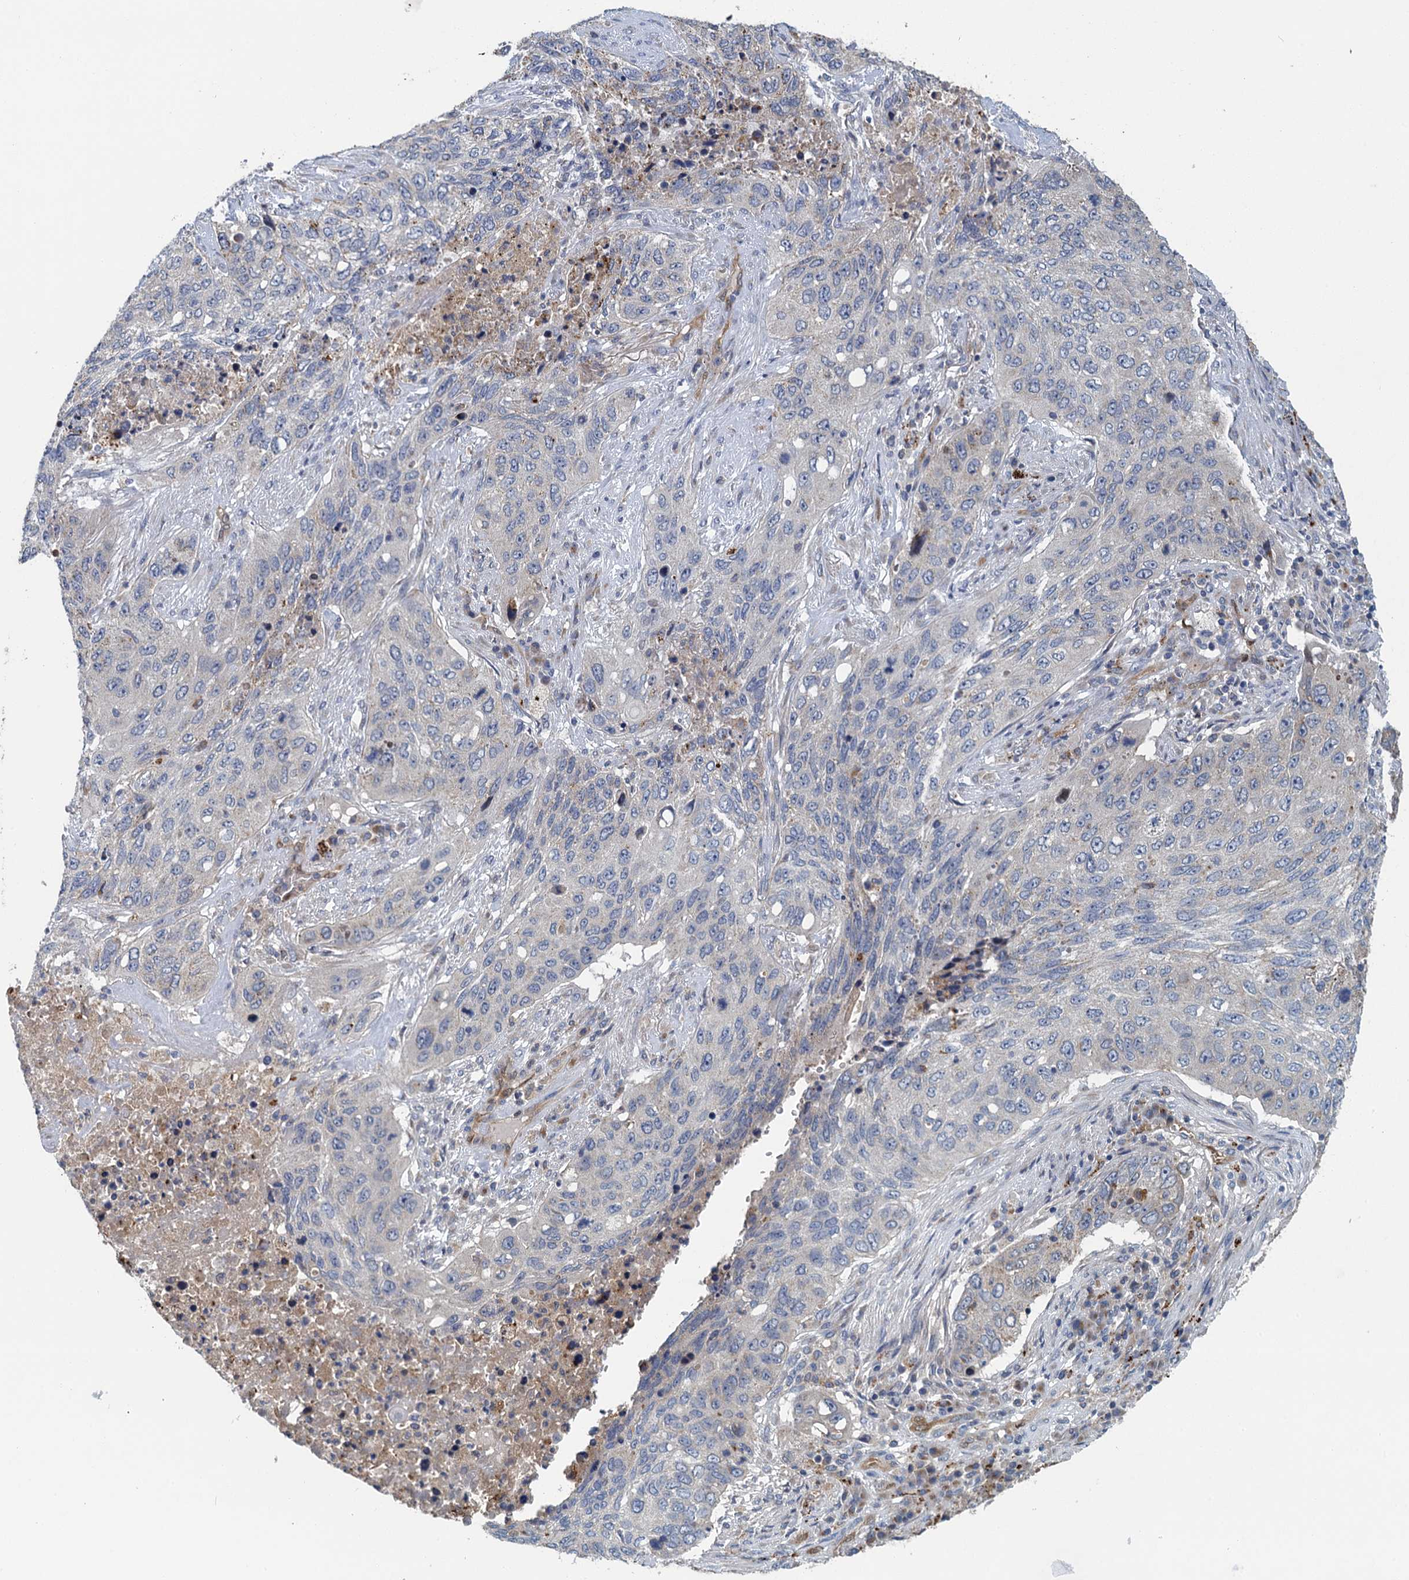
{"staining": {"intensity": "negative", "quantity": "none", "location": "none"}, "tissue": "lung cancer", "cell_type": "Tumor cells", "image_type": "cancer", "snomed": [{"axis": "morphology", "description": "Squamous cell carcinoma, NOS"}, {"axis": "topography", "description": "Lung"}], "caption": "An IHC histopathology image of lung cancer is shown. There is no staining in tumor cells of lung cancer. (DAB (3,3'-diaminobenzidine) immunohistochemistry with hematoxylin counter stain).", "gene": "KBTBD8", "patient": {"sex": "female", "age": 63}}